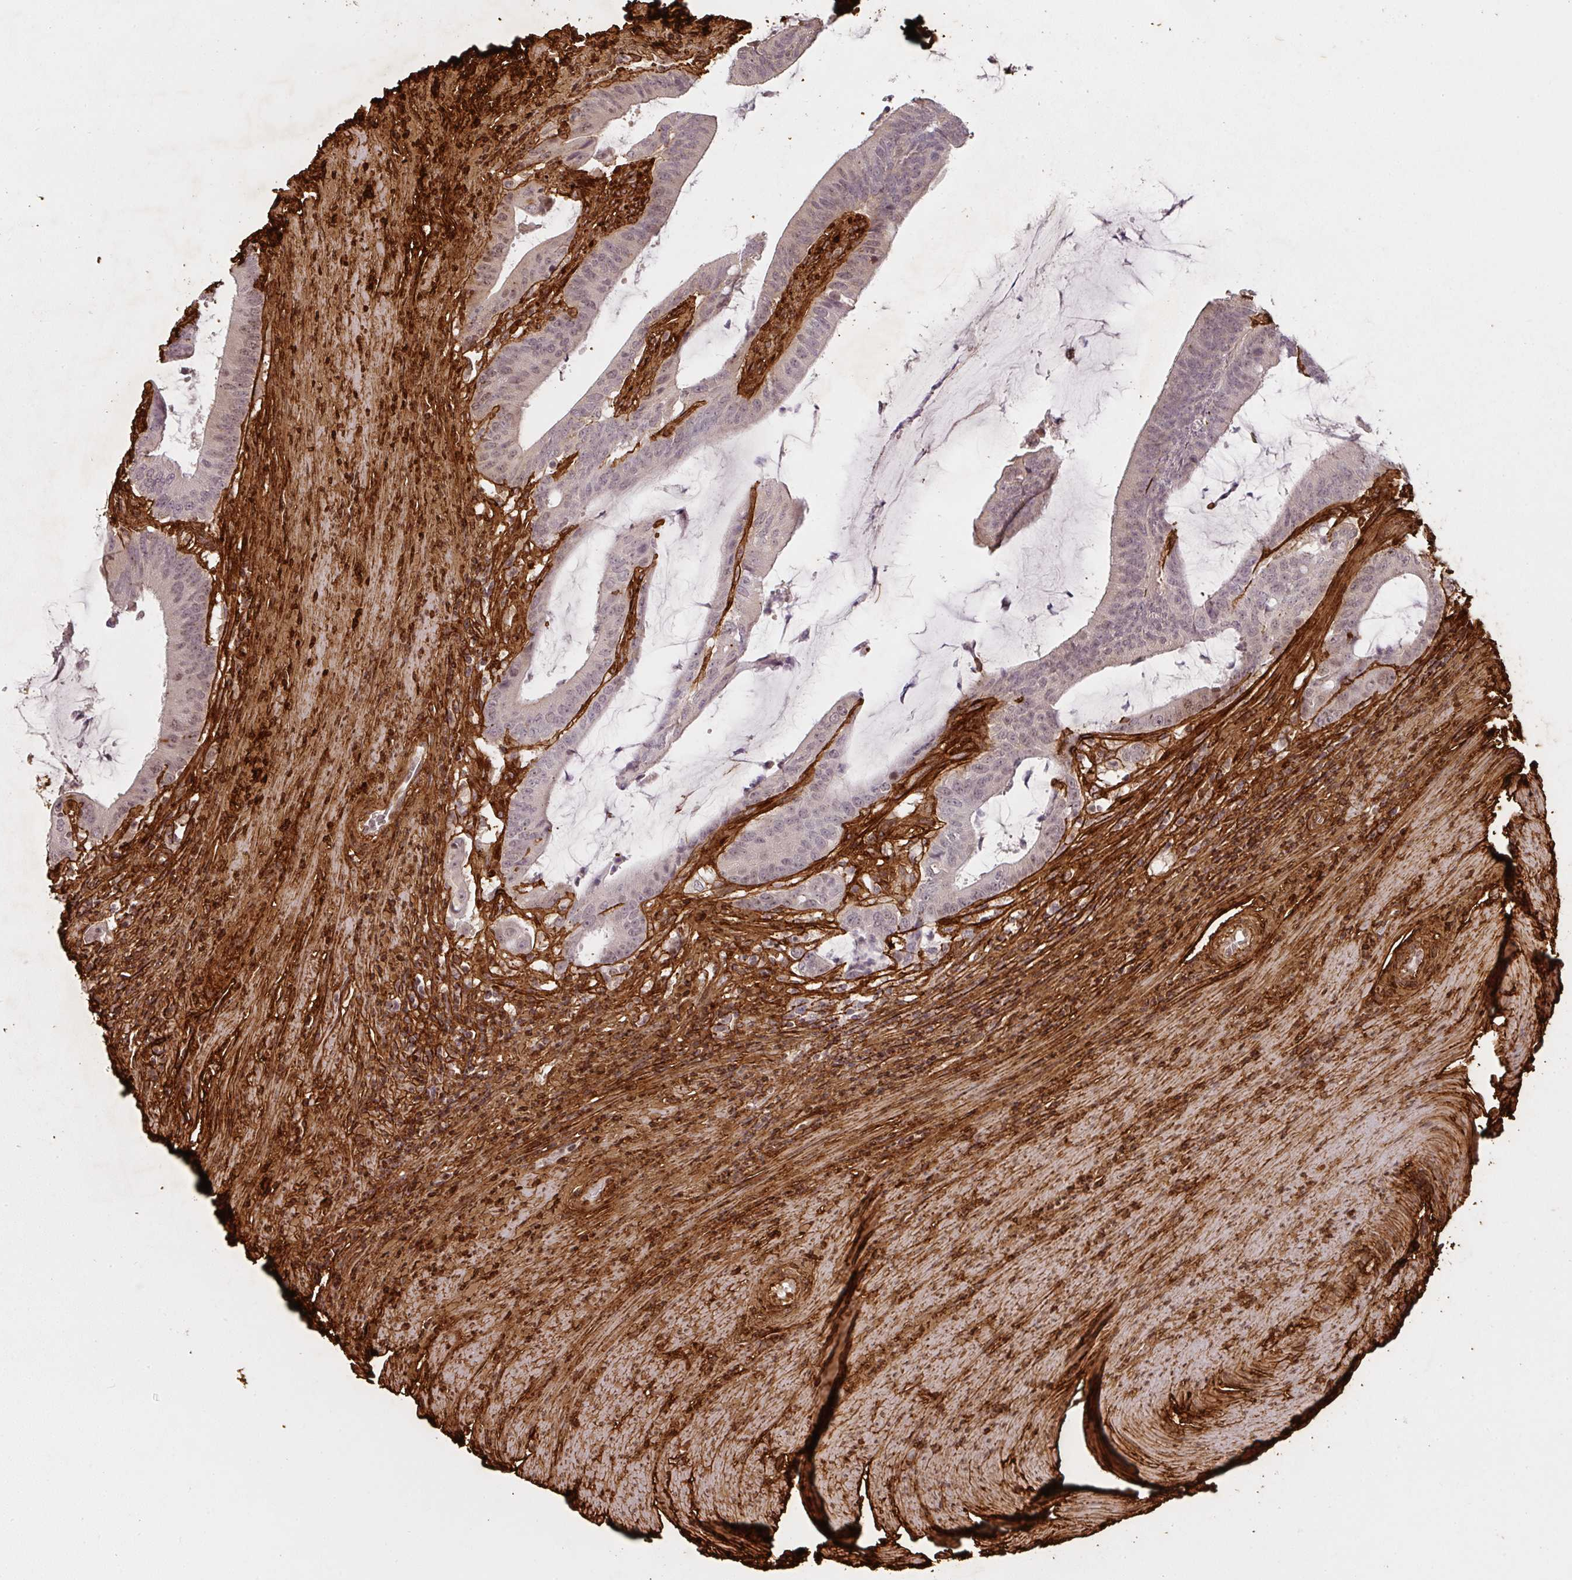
{"staining": {"intensity": "weak", "quantity": "<25%", "location": "cytoplasmic/membranous"}, "tissue": "colorectal cancer", "cell_type": "Tumor cells", "image_type": "cancer", "snomed": [{"axis": "morphology", "description": "Adenocarcinoma, NOS"}, {"axis": "topography", "description": "Colon"}], "caption": "A micrograph of human colorectal cancer is negative for staining in tumor cells.", "gene": "COL3A1", "patient": {"sex": "female", "age": 43}}